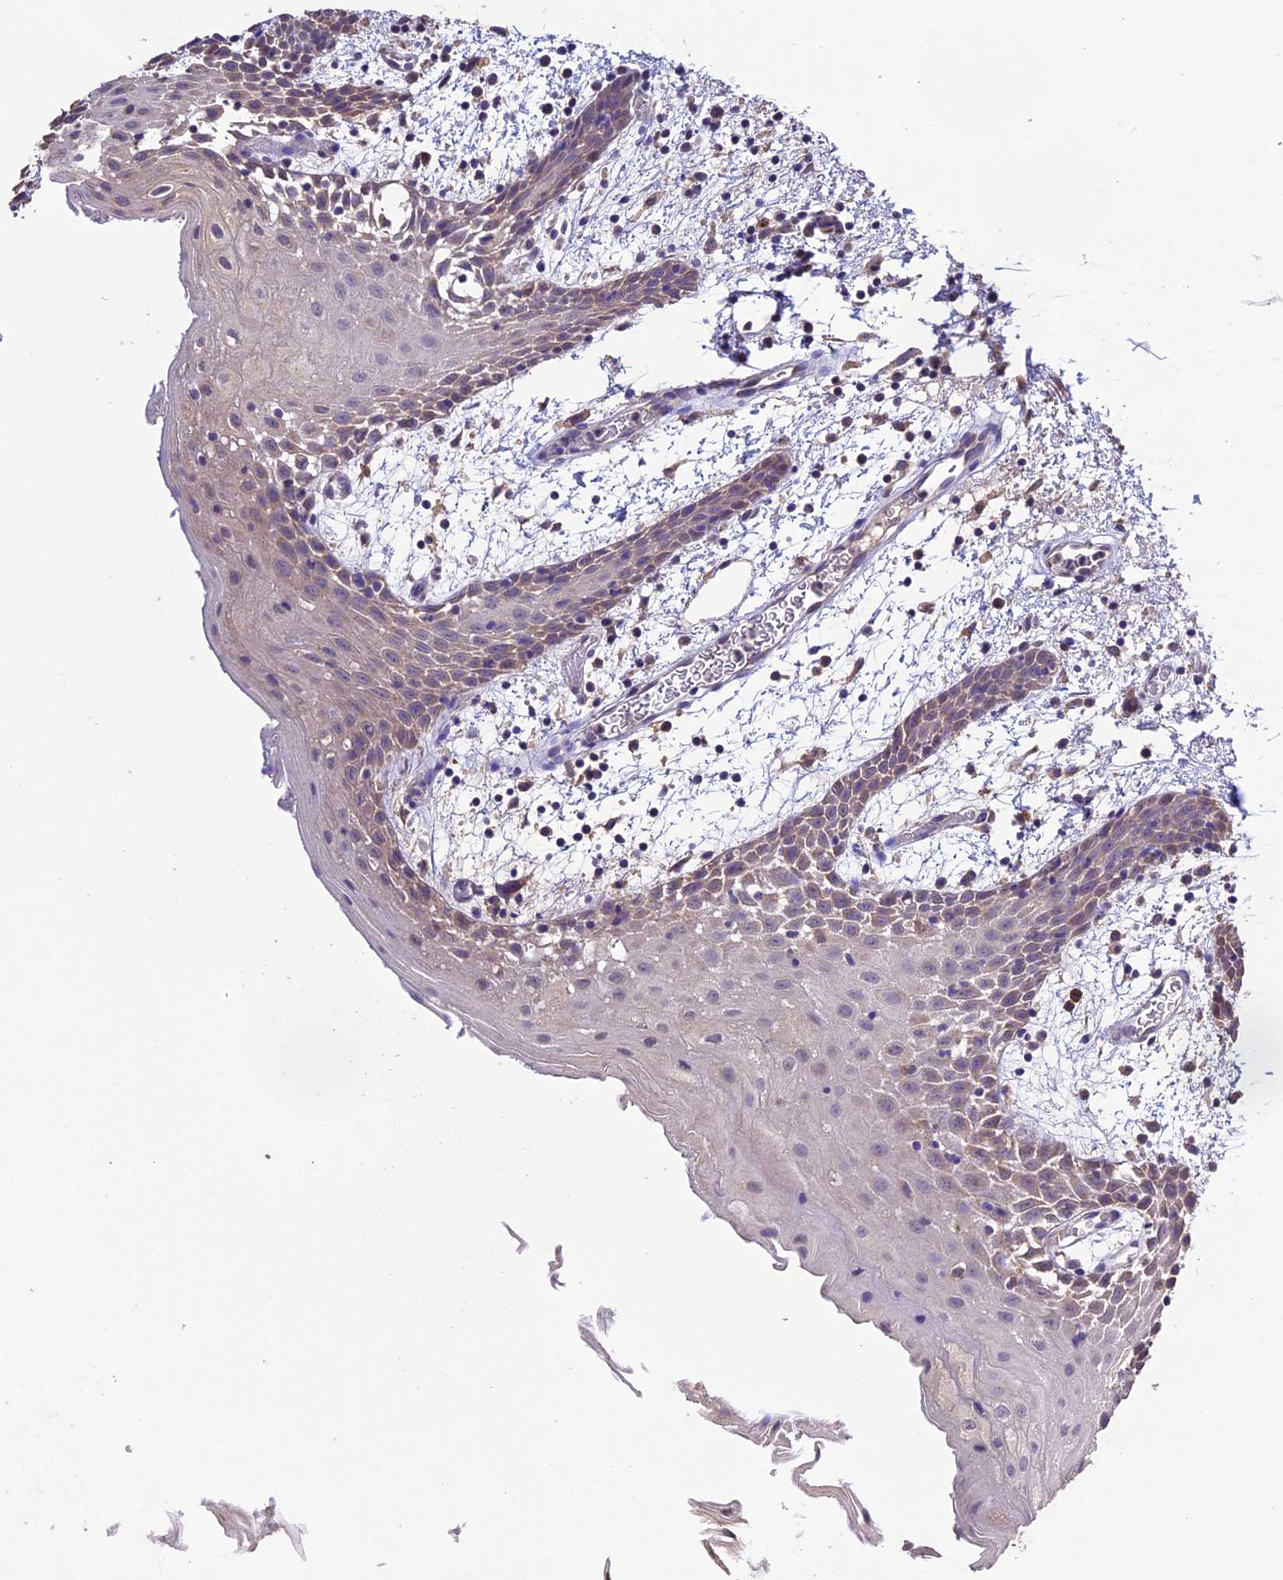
{"staining": {"intensity": "weak", "quantity": "<25%", "location": "cytoplasmic/membranous"}, "tissue": "oral mucosa", "cell_type": "Squamous epithelial cells", "image_type": "normal", "snomed": [{"axis": "morphology", "description": "Normal tissue, NOS"}, {"axis": "topography", "description": "Skeletal muscle"}, {"axis": "topography", "description": "Oral tissue"}, {"axis": "topography", "description": "Salivary gland"}, {"axis": "topography", "description": "Peripheral nerve tissue"}], "caption": "This is an immunohistochemistry (IHC) histopathology image of unremarkable oral mucosa. There is no staining in squamous epithelial cells.", "gene": "DIS3L", "patient": {"sex": "male", "age": 54}}